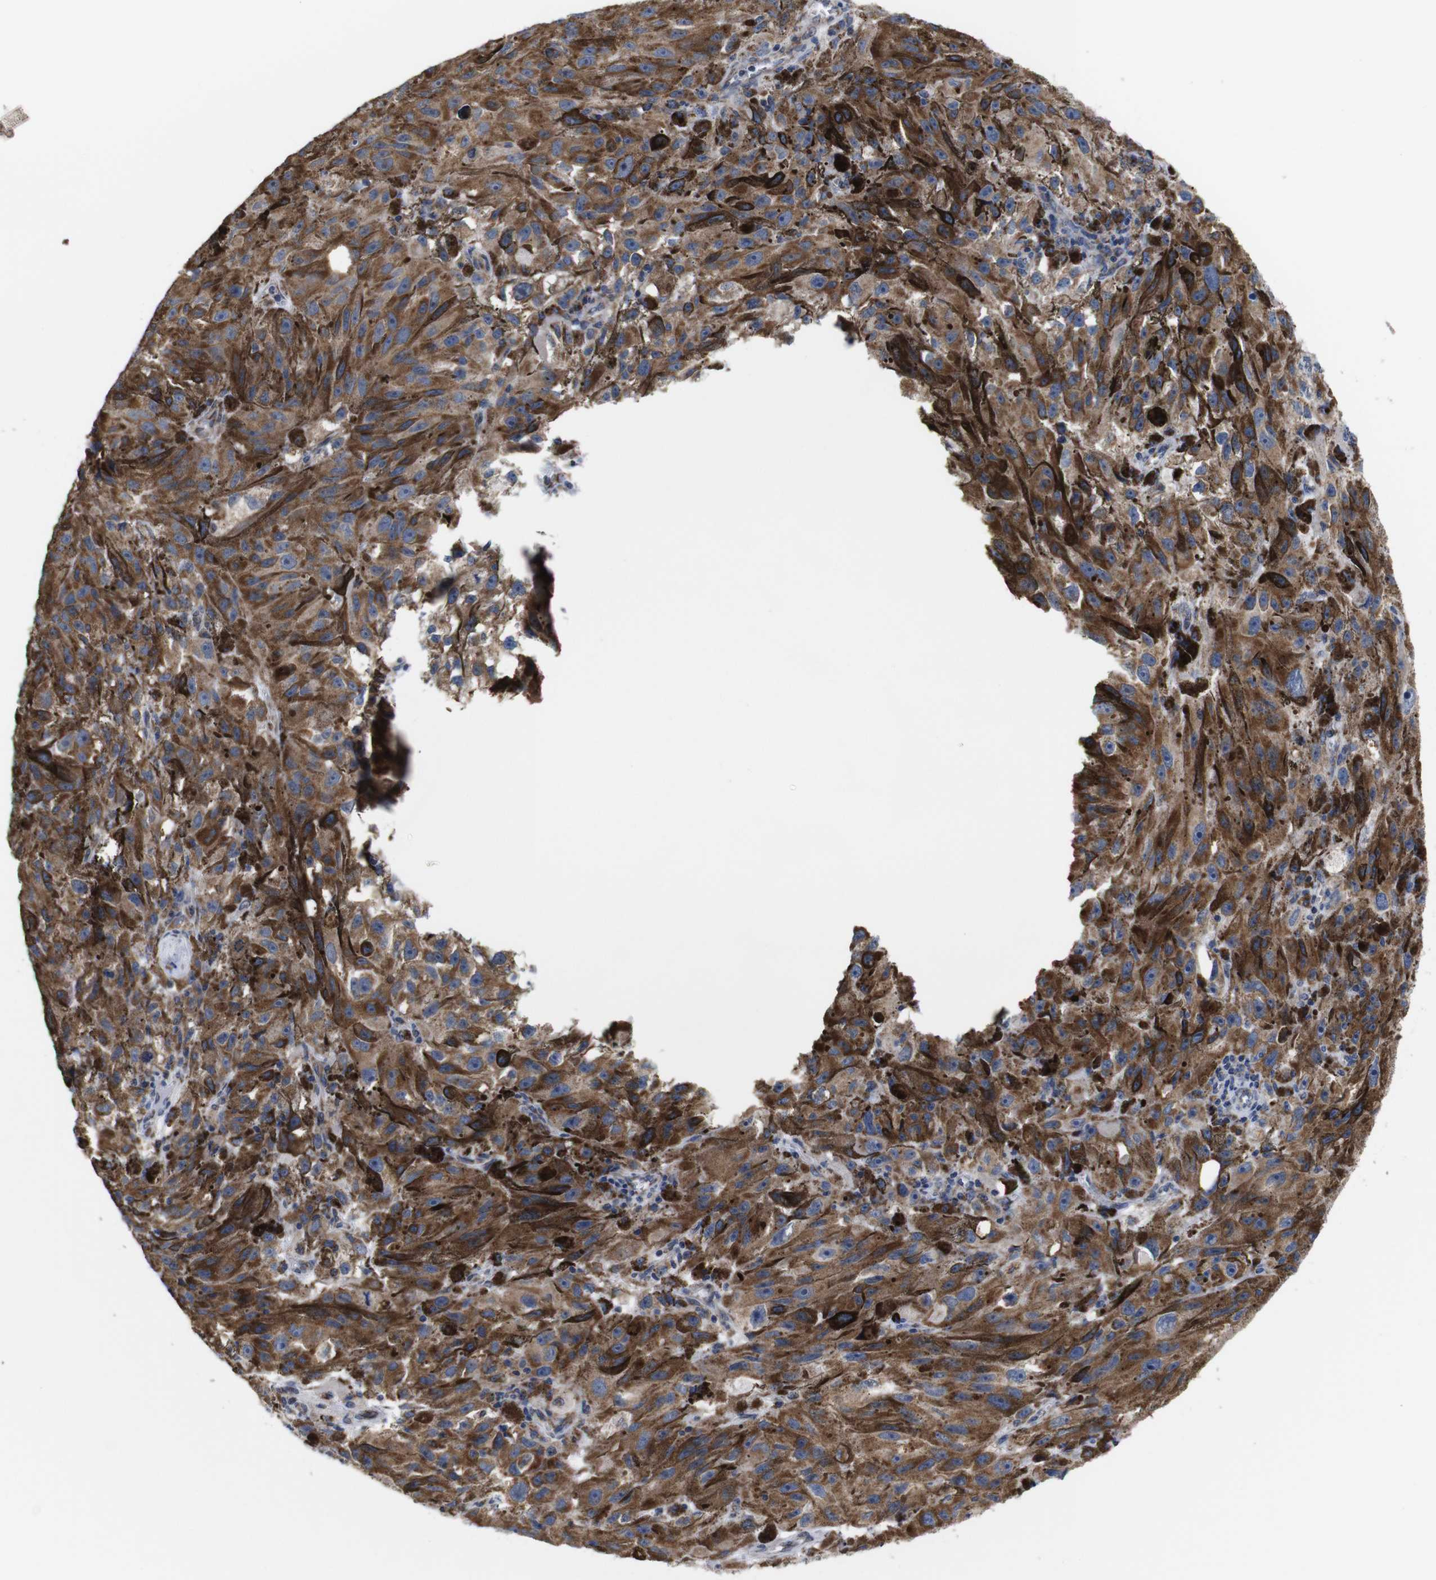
{"staining": {"intensity": "strong", "quantity": ">75%", "location": "cytoplasmic/membranous"}, "tissue": "melanoma", "cell_type": "Tumor cells", "image_type": "cancer", "snomed": [{"axis": "morphology", "description": "Malignant melanoma, NOS"}, {"axis": "topography", "description": "Skin"}], "caption": "Malignant melanoma tissue reveals strong cytoplasmic/membranous staining in about >75% of tumor cells The protein is shown in brown color, while the nuclei are stained blue.", "gene": "C17orf80", "patient": {"sex": "female", "age": 104}}